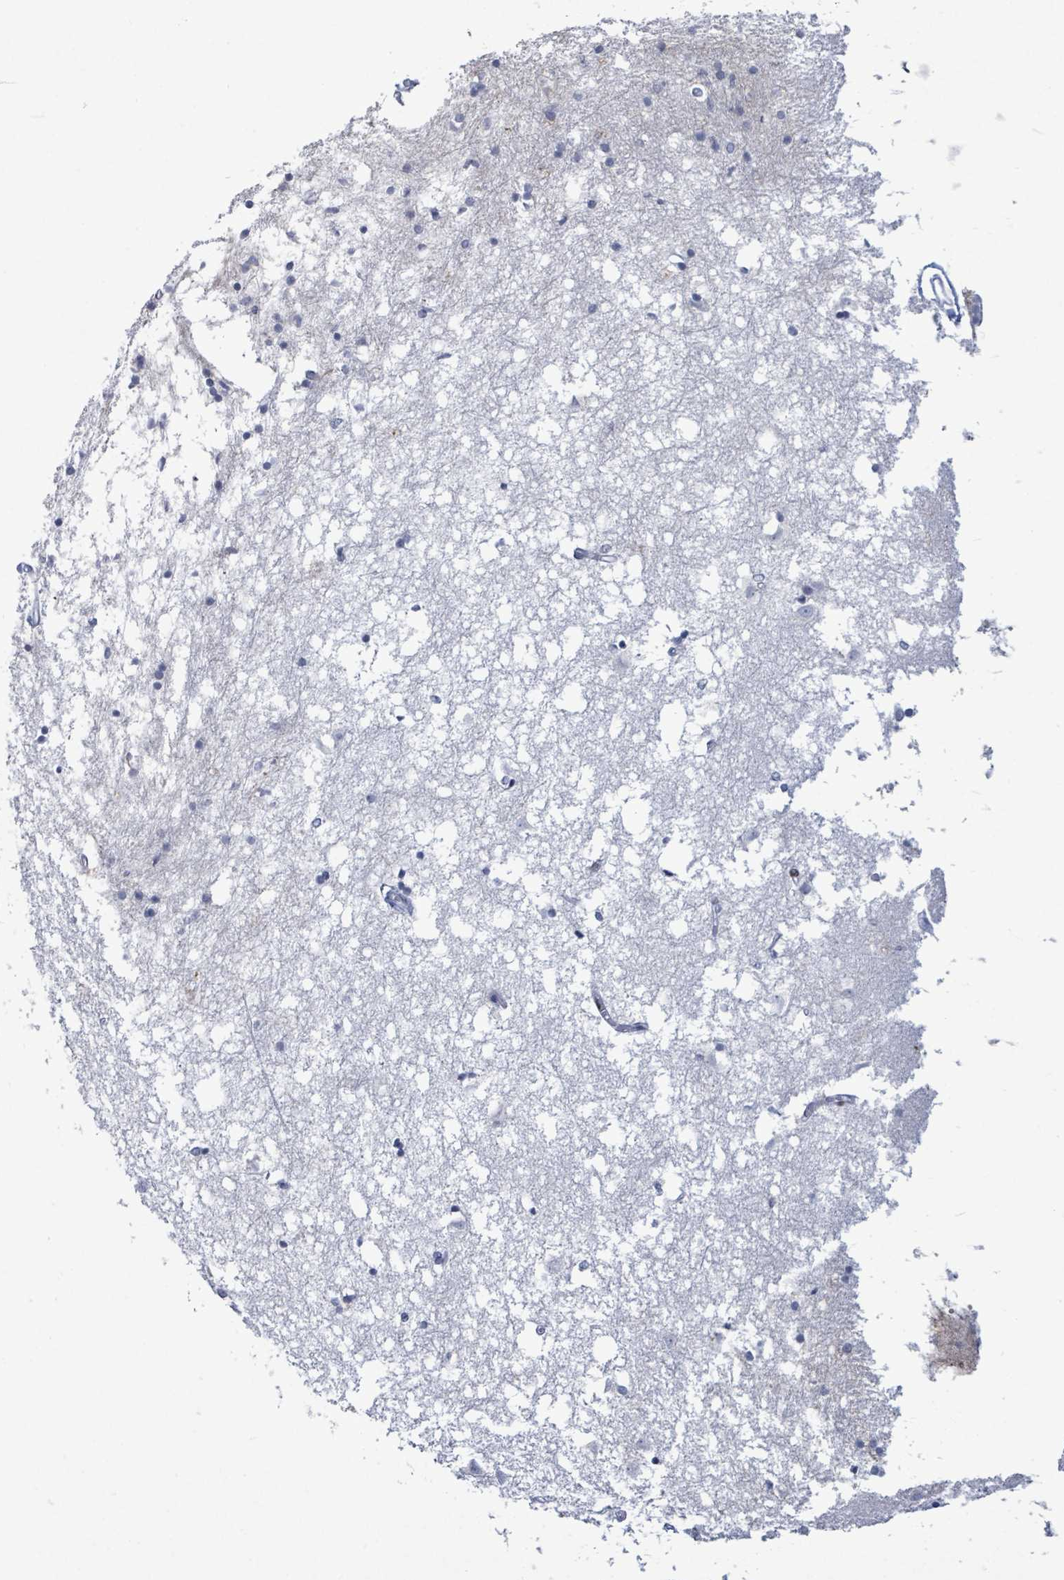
{"staining": {"intensity": "negative", "quantity": "none", "location": "none"}, "tissue": "caudate", "cell_type": "Glial cells", "image_type": "normal", "snomed": [{"axis": "morphology", "description": "Normal tissue, NOS"}, {"axis": "topography", "description": "Lateral ventricle wall"}], "caption": "IHC of unremarkable caudate reveals no positivity in glial cells. The staining was performed using DAB (3,3'-diaminobenzidine) to visualize the protein expression in brown, while the nuclei were stained in blue with hematoxylin (Magnification: 20x).", "gene": "MALL", "patient": {"sex": "male", "age": 45}}